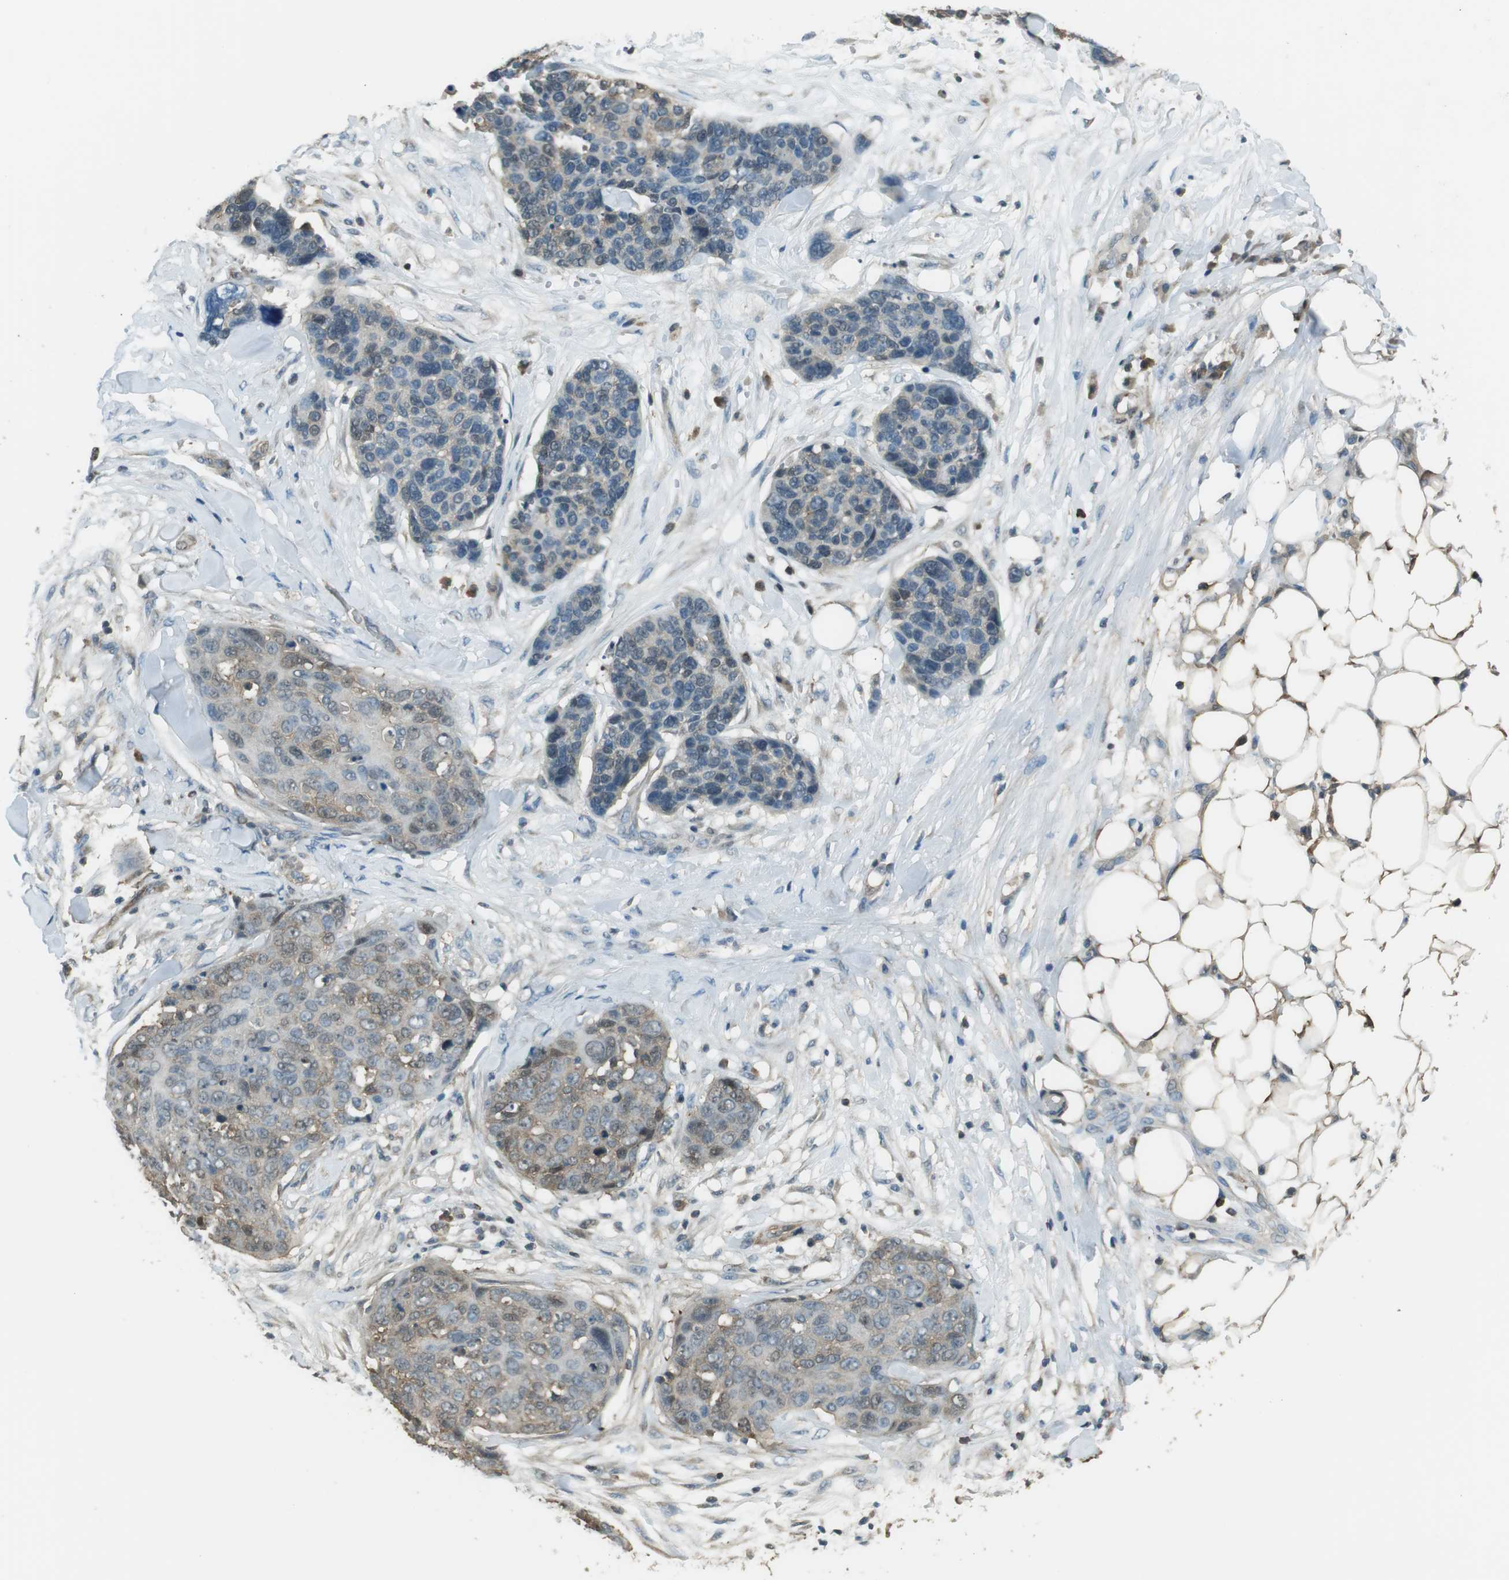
{"staining": {"intensity": "weak", "quantity": "<25%", "location": "cytoplasmic/membranous,nuclear"}, "tissue": "skin cancer", "cell_type": "Tumor cells", "image_type": "cancer", "snomed": [{"axis": "morphology", "description": "Squamous cell carcinoma in situ, NOS"}, {"axis": "morphology", "description": "Squamous cell carcinoma, NOS"}, {"axis": "topography", "description": "Skin"}], "caption": "IHC photomicrograph of human skin cancer (squamous cell carcinoma in situ) stained for a protein (brown), which shows no staining in tumor cells.", "gene": "TWSG1", "patient": {"sex": "male", "age": 93}}